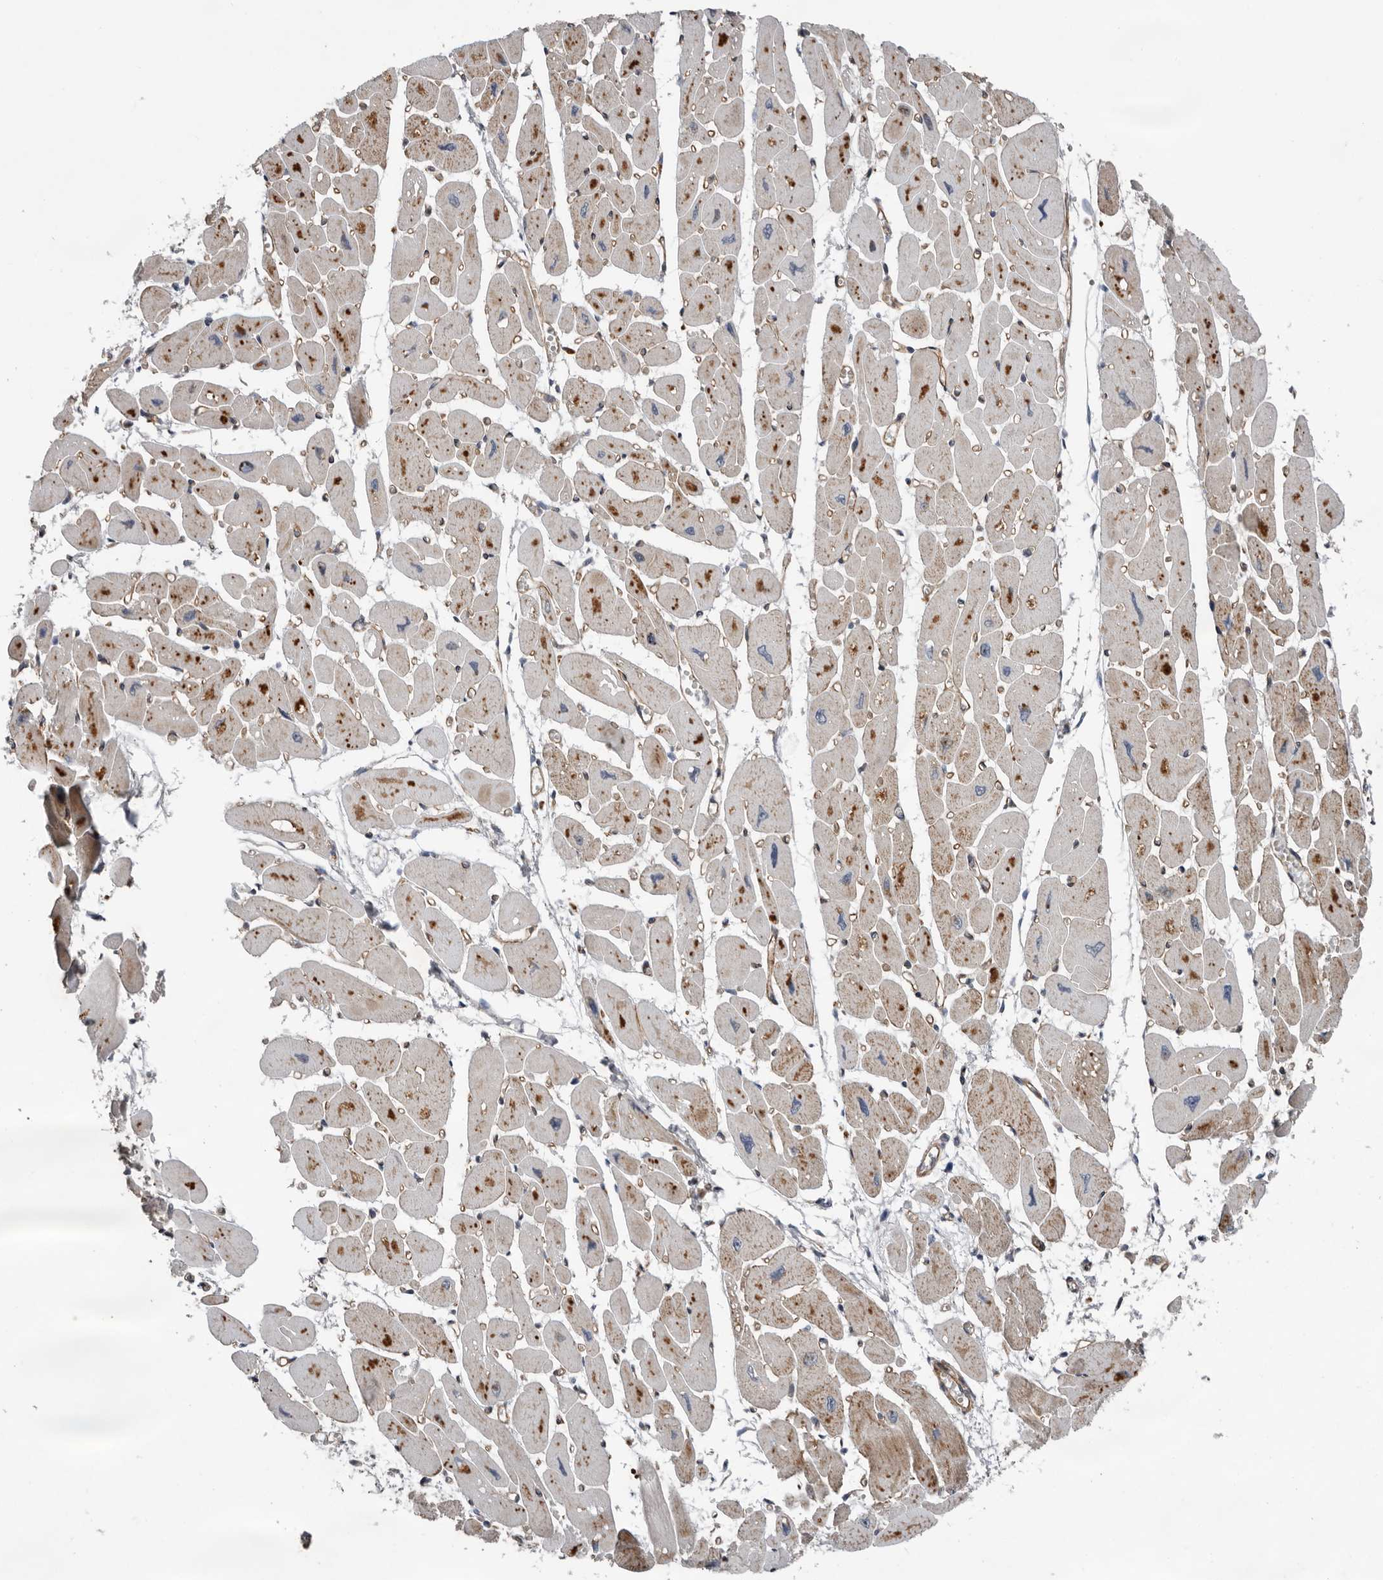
{"staining": {"intensity": "weak", "quantity": ">75%", "location": "cytoplasmic/membranous"}, "tissue": "heart muscle", "cell_type": "Cardiomyocytes", "image_type": "normal", "snomed": [{"axis": "morphology", "description": "Normal tissue, NOS"}, {"axis": "topography", "description": "Heart"}], "caption": "Immunohistochemical staining of benign heart muscle shows low levels of weak cytoplasmic/membranous positivity in about >75% of cardiomyocytes.", "gene": "RANBP17", "patient": {"sex": "female", "age": 54}}